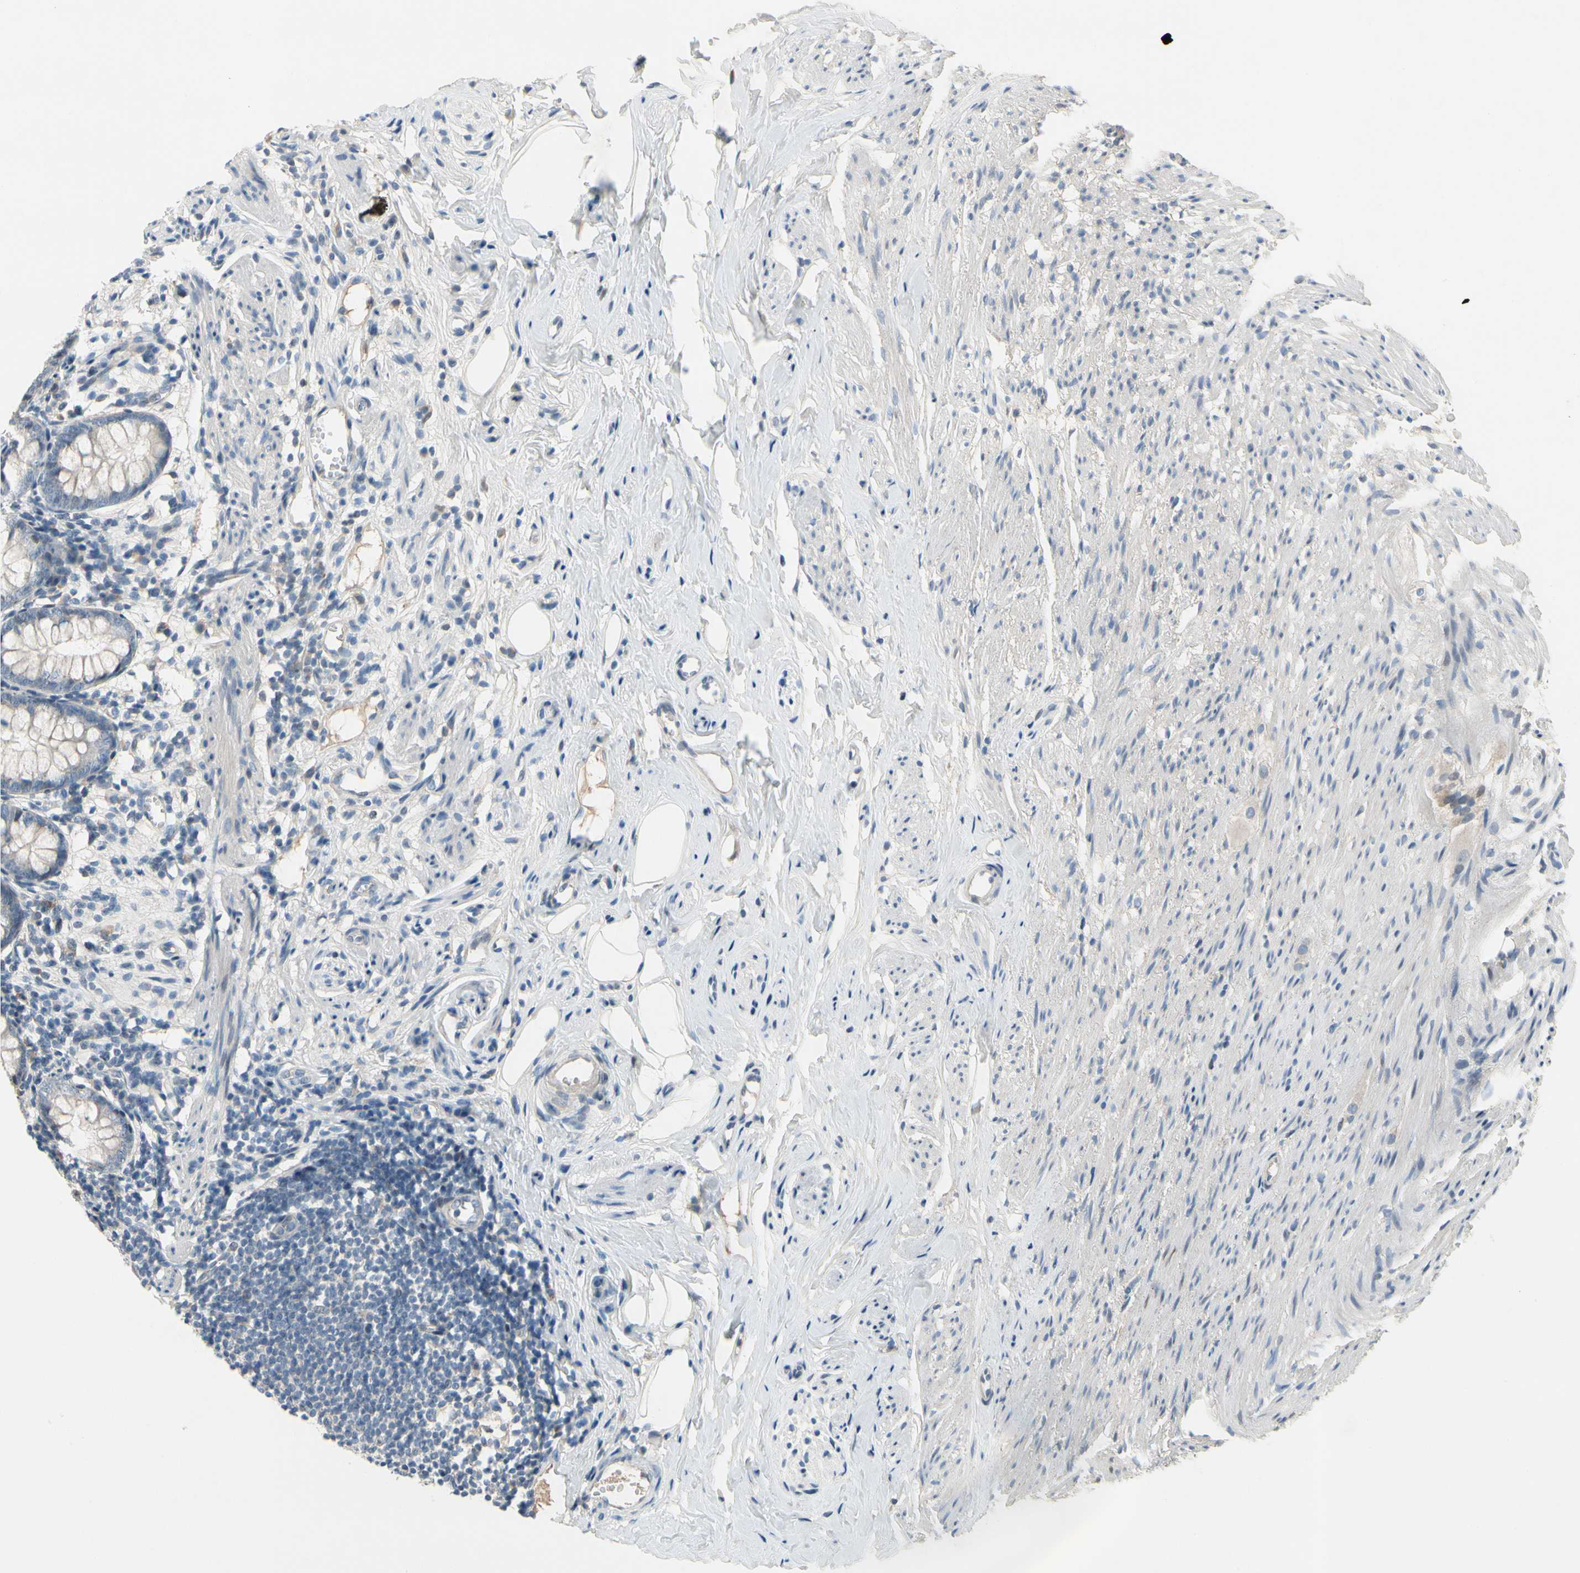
{"staining": {"intensity": "weak", "quantity": ">75%", "location": "cytoplasmic/membranous"}, "tissue": "appendix", "cell_type": "Glandular cells", "image_type": "normal", "snomed": [{"axis": "morphology", "description": "Normal tissue, NOS"}, {"axis": "topography", "description": "Appendix"}], "caption": "IHC of benign appendix exhibits low levels of weak cytoplasmic/membranous staining in approximately >75% of glandular cells.", "gene": "PIP5K1B", "patient": {"sex": "female", "age": 77}}